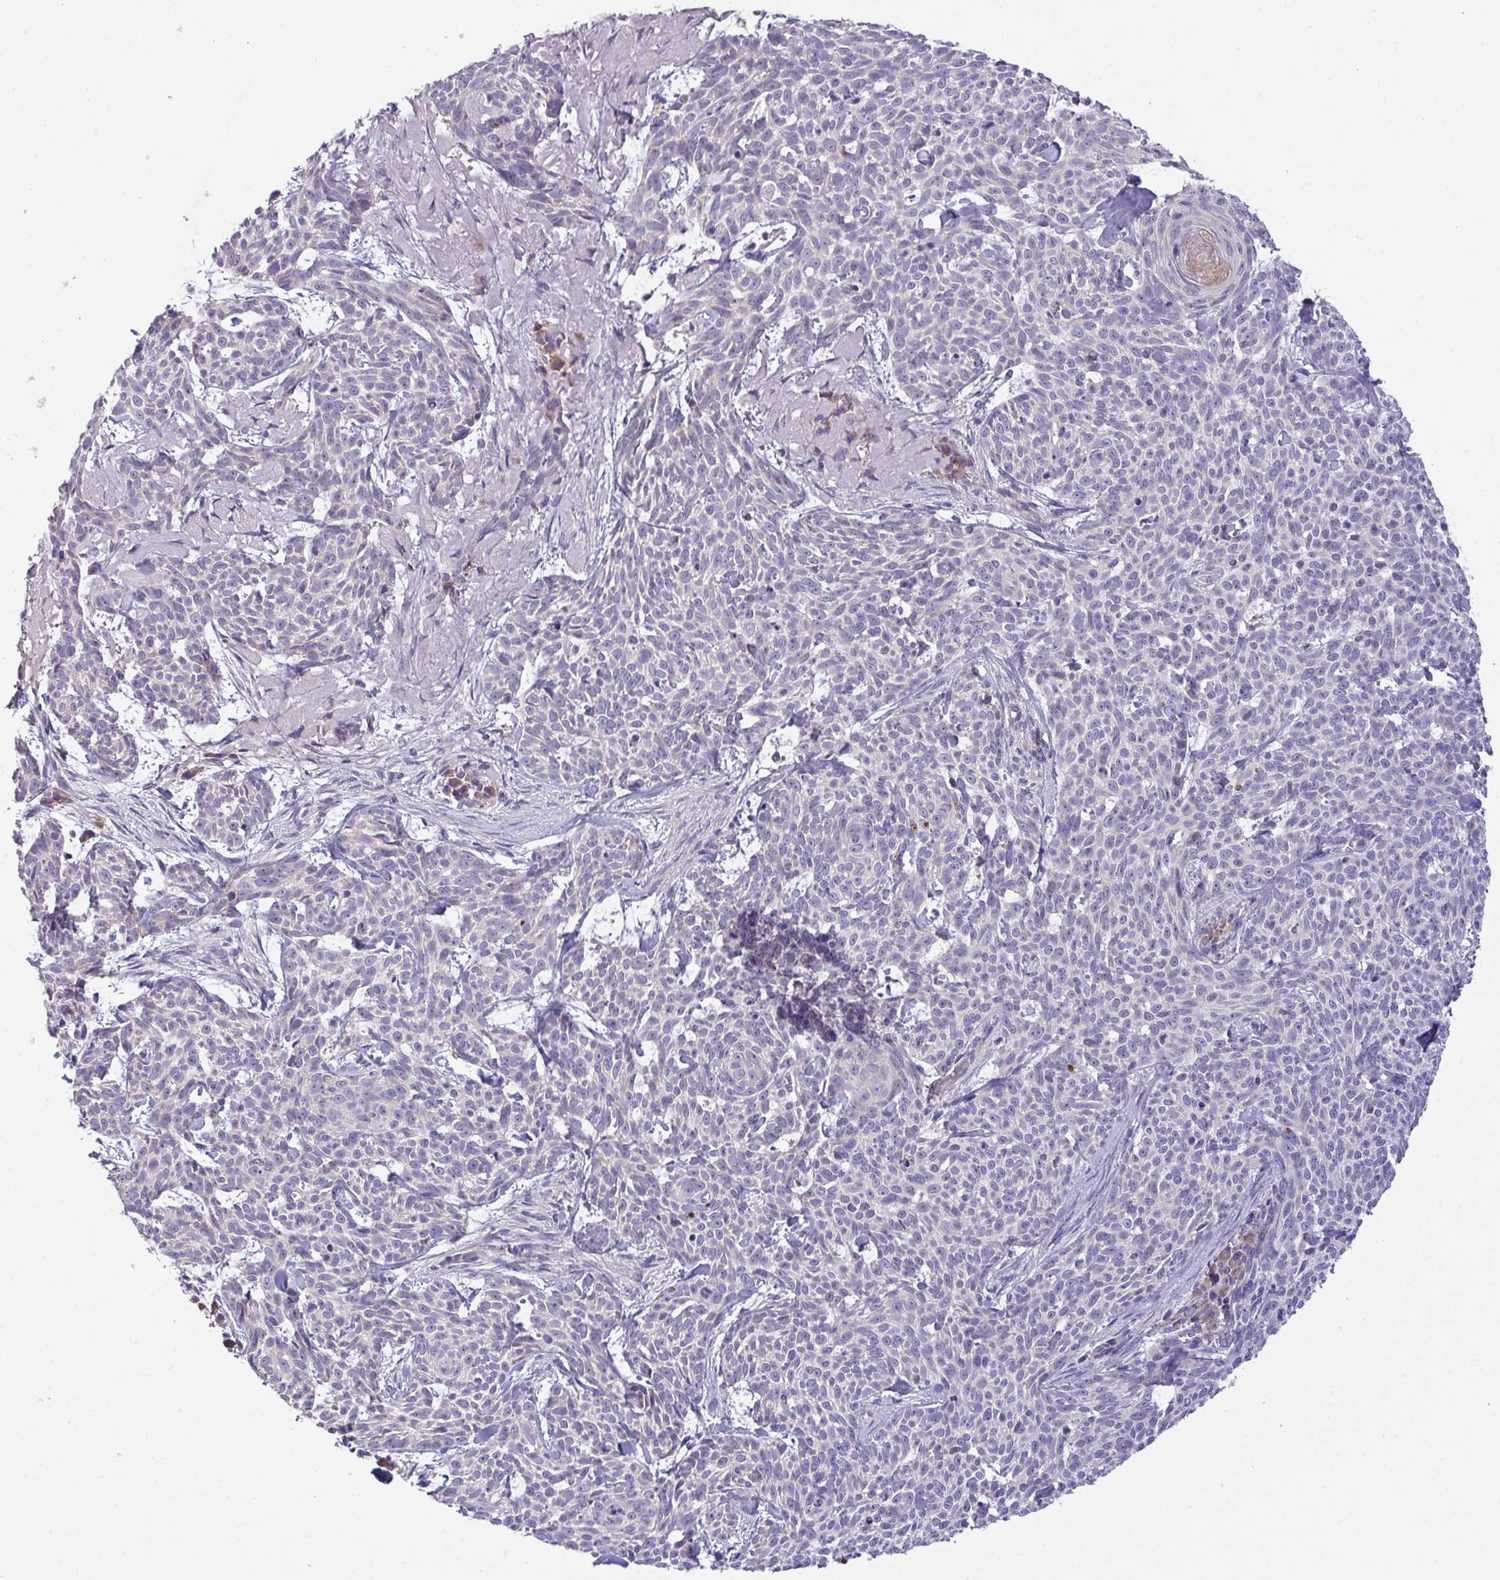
{"staining": {"intensity": "negative", "quantity": "none", "location": "none"}, "tissue": "skin cancer", "cell_type": "Tumor cells", "image_type": "cancer", "snomed": [{"axis": "morphology", "description": "Basal cell carcinoma"}, {"axis": "topography", "description": "Skin"}], "caption": "A histopathology image of human skin basal cell carcinoma is negative for staining in tumor cells. (Brightfield microscopy of DAB (3,3'-diaminobenzidine) immunohistochemistry (IHC) at high magnification).", "gene": "ZNF581", "patient": {"sex": "female", "age": 93}}